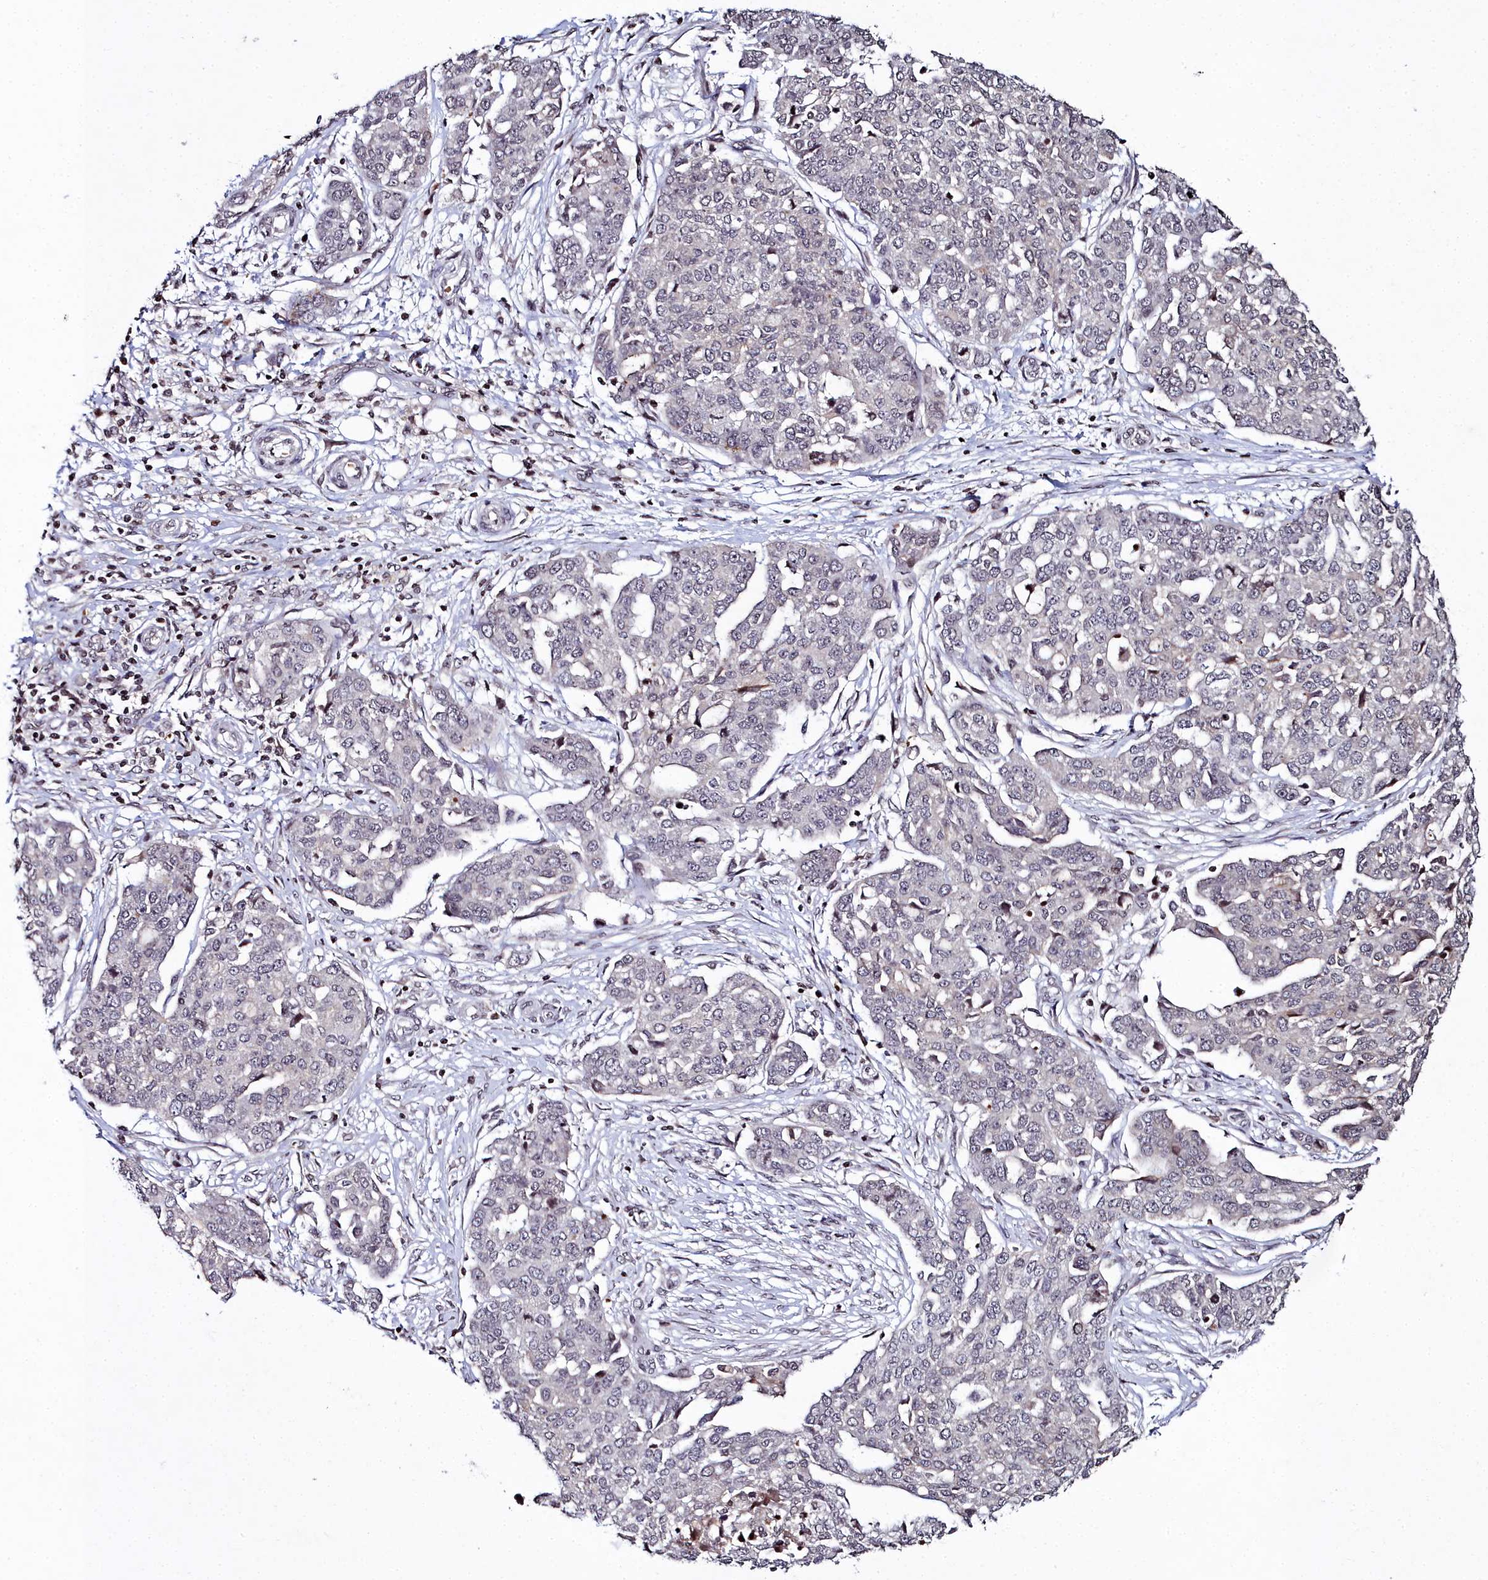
{"staining": {"intensity": "negative", "quantity": "none", "location": "none"}, "tissue": "ovarian cancer", "cell_type": "Tumor cells", "image_type": "cancer", "snomed": [{"axis": "morphology", "description": "Cystadenocarcinoma, serous, NOS"}, {"axis": "topography", "description": "Soft tissue"}, {"axis": "topography", "description": "Ovary"}], "caption": "A micrograph of human ovarian cancer is negative for staining in tumor cells.", "gene": "FZD4", "patient": {"sex": "female", "age": 57}}